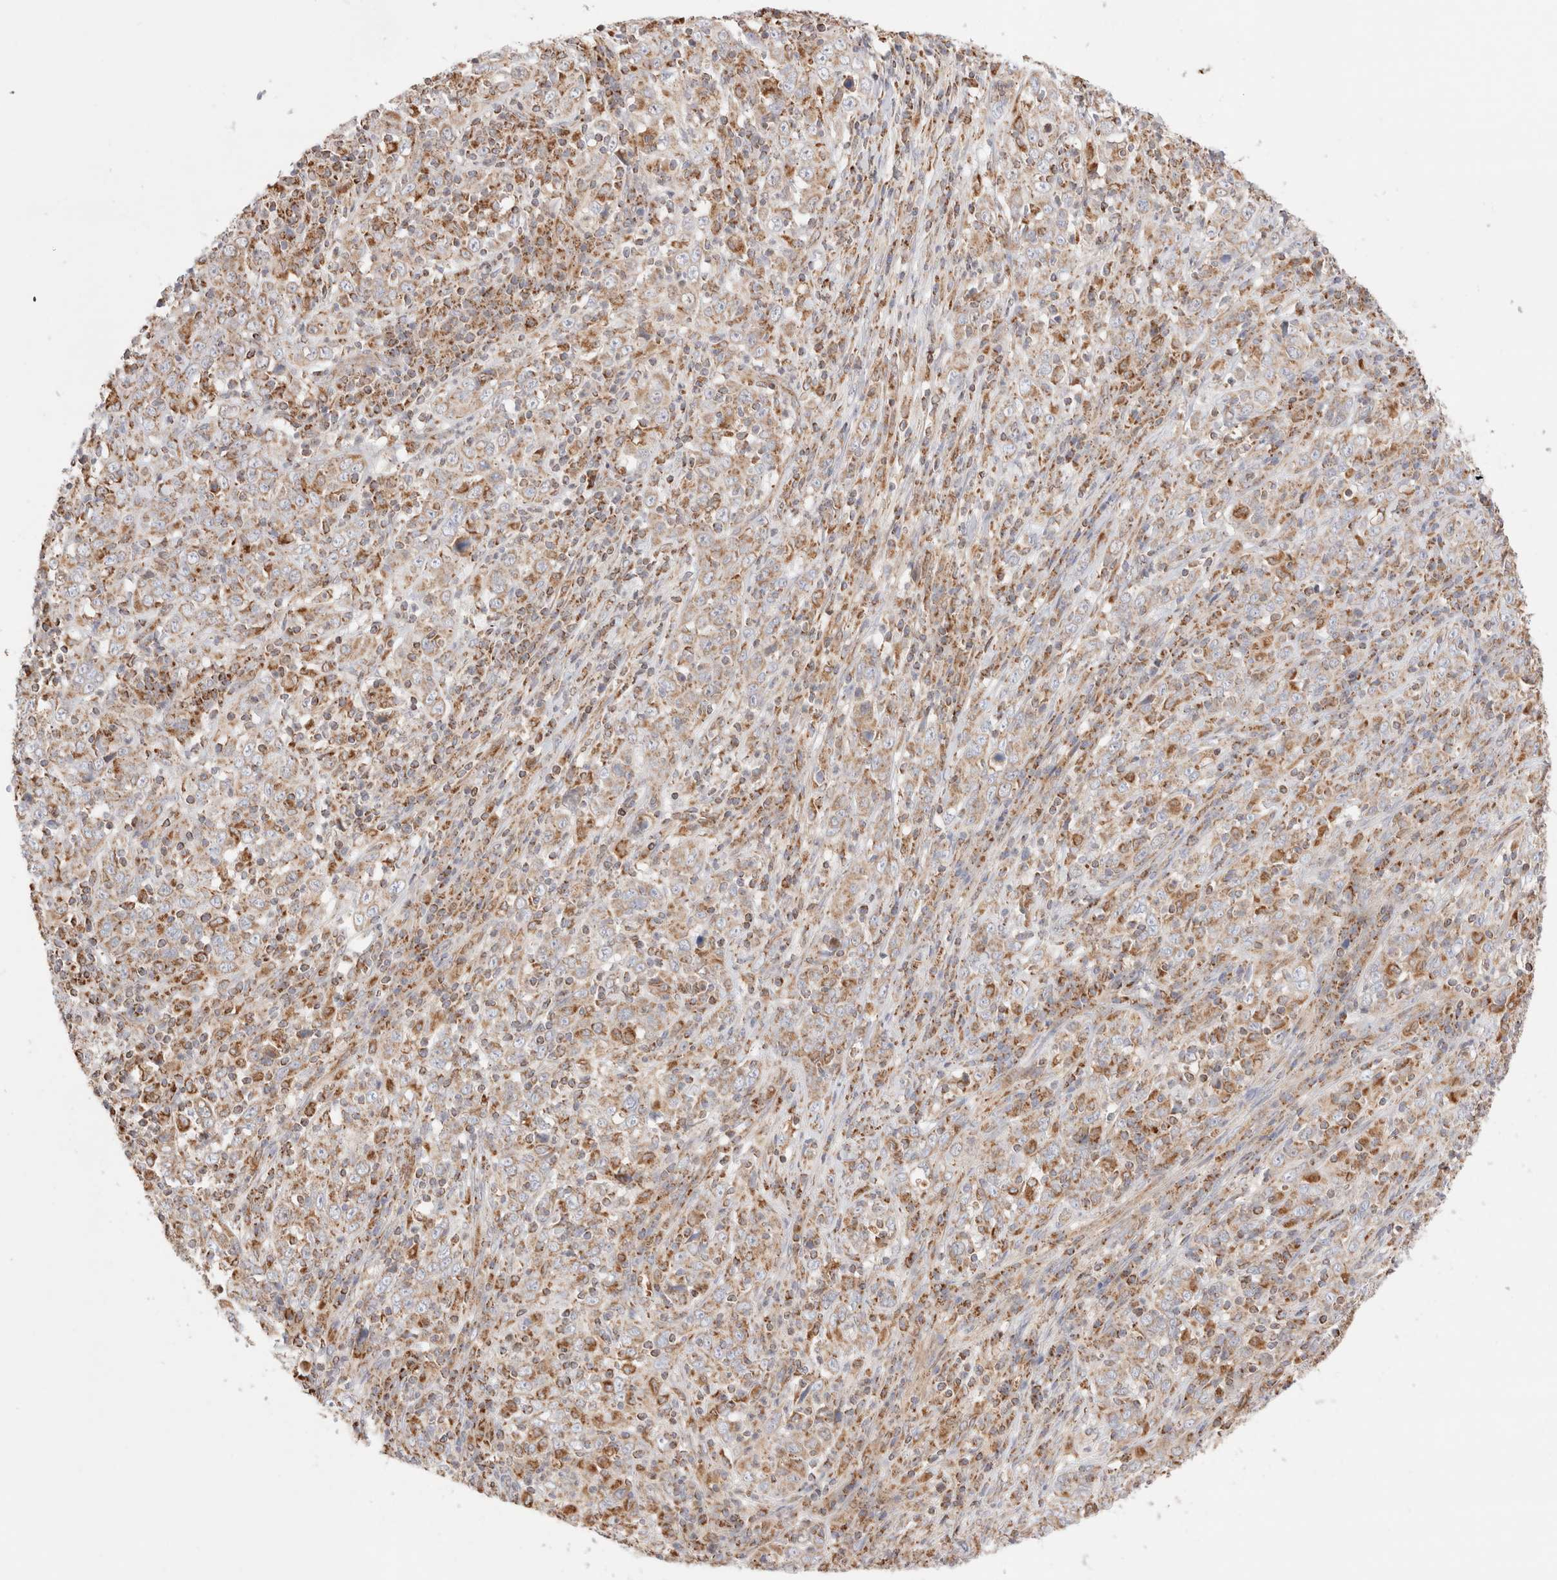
{"staining": {"intensity": "weak", "quantity": ">75%", "location": "cytoplasmic/membranous"}, "tissue": "cervical cancer", "cell_type": "Tumor cells", "image_type": "cancer", "snomed": [{"axis": "morphology", "description": "Squamous cell carcinoma, NOS"}, {"axis": "topography", "description": "Cervix"}], "caption": "This is a micrograph of IHC staining of cervical cancer (squamous cell carcinoma), which shows weak positivity in the cytoplasmic/membranous of tumor cells.", "gene": "TMPPE", "patient": {"sex": "female", "age": 46}}